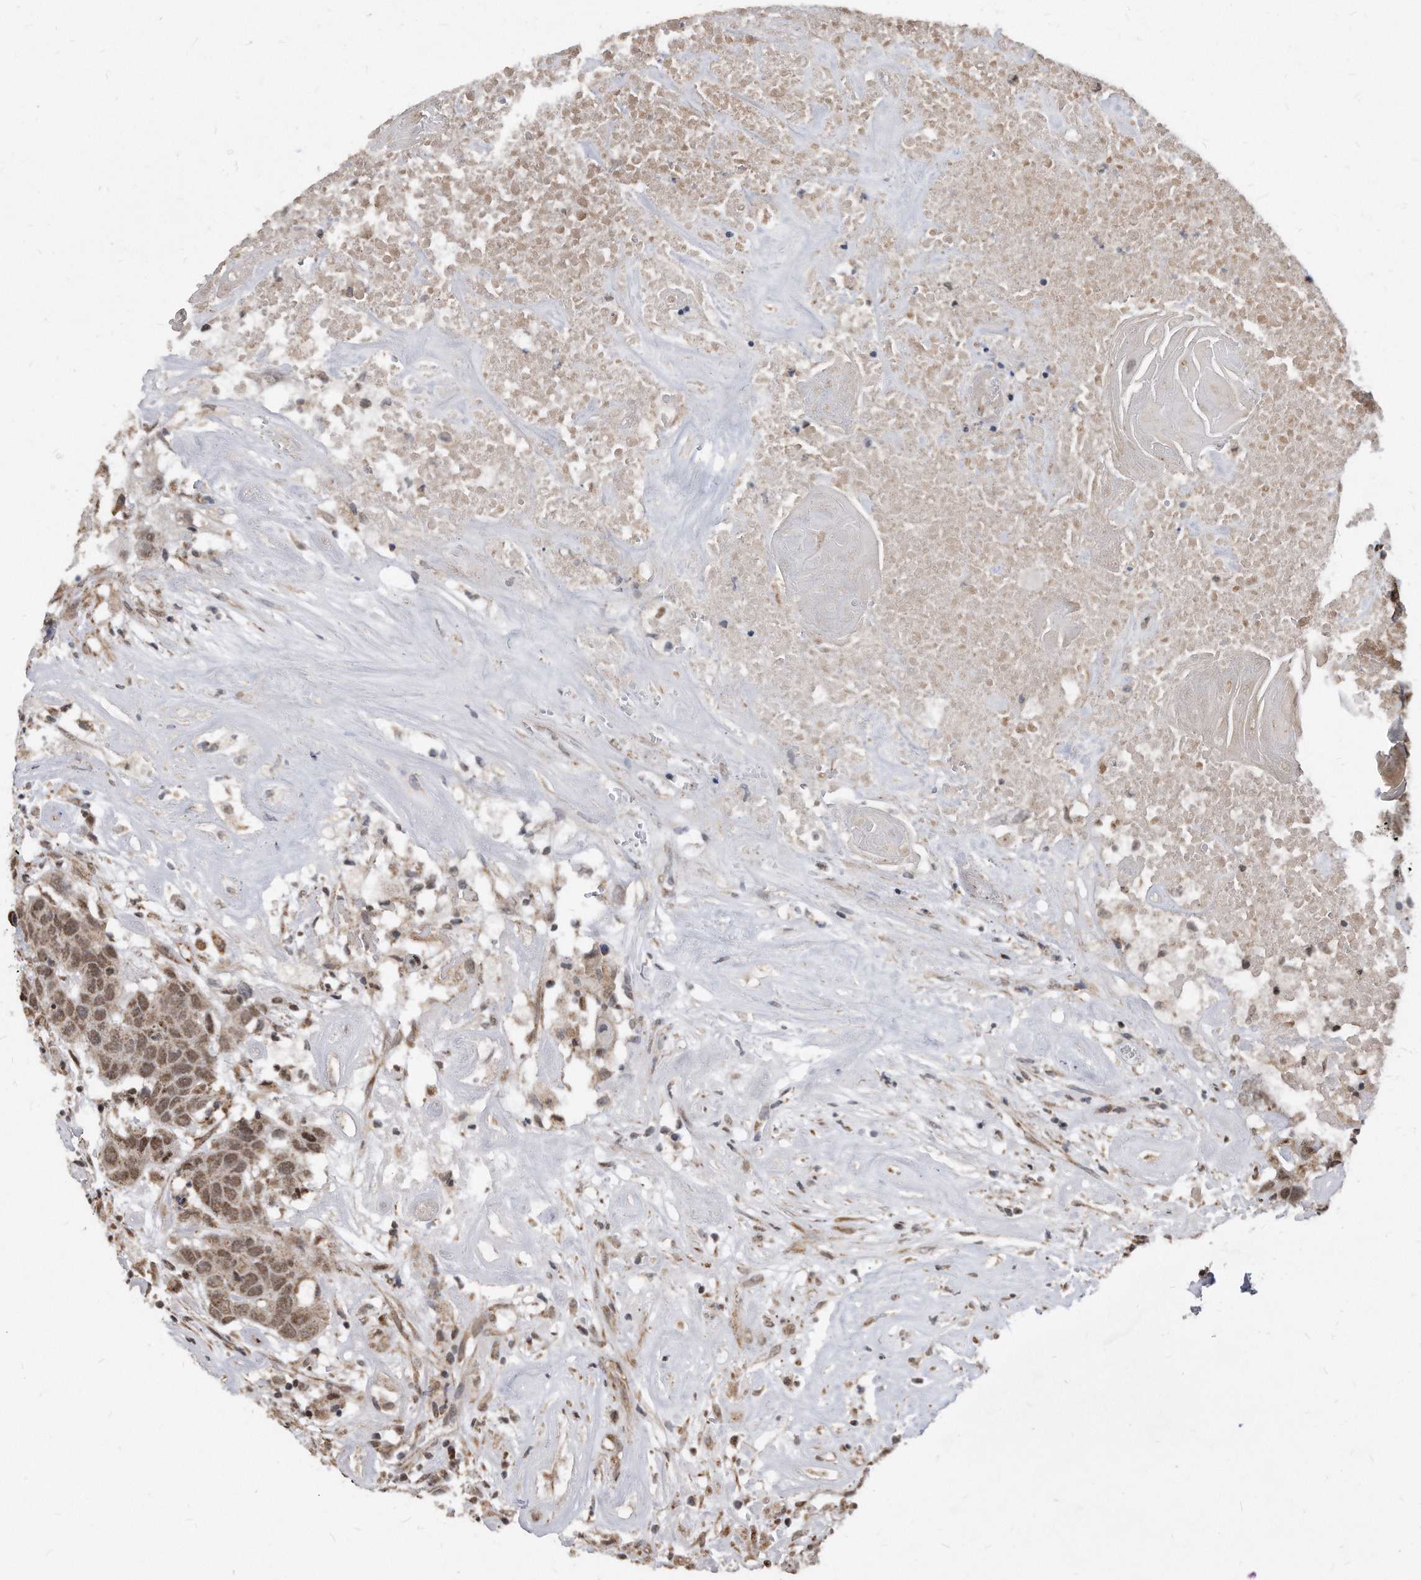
{"staining": {"intensity": "moderate", "quantity": ">75%", "location": "nuclear"}, "tissue": "head and neck cancer", "cell_type": "Tumor cells", "image_type": "cancer", "snomed": [{"axis": "morphology", "description": "Squamous cell carcinoma, NOS"}, {"axis": "topography", "description": "Head-Neck"}], "caption": "Tumor cells reveal medium levels of moderate nuclear staining in about >75% of cells in head and neck cancer (squamous cell carcinoma). (DAB (3,3'-diaminobenzidine) = brown stain, brightfield microscopy at high magnification).", "gene": "DUSP22", "patient": {"sex": "male", "age": 66}}